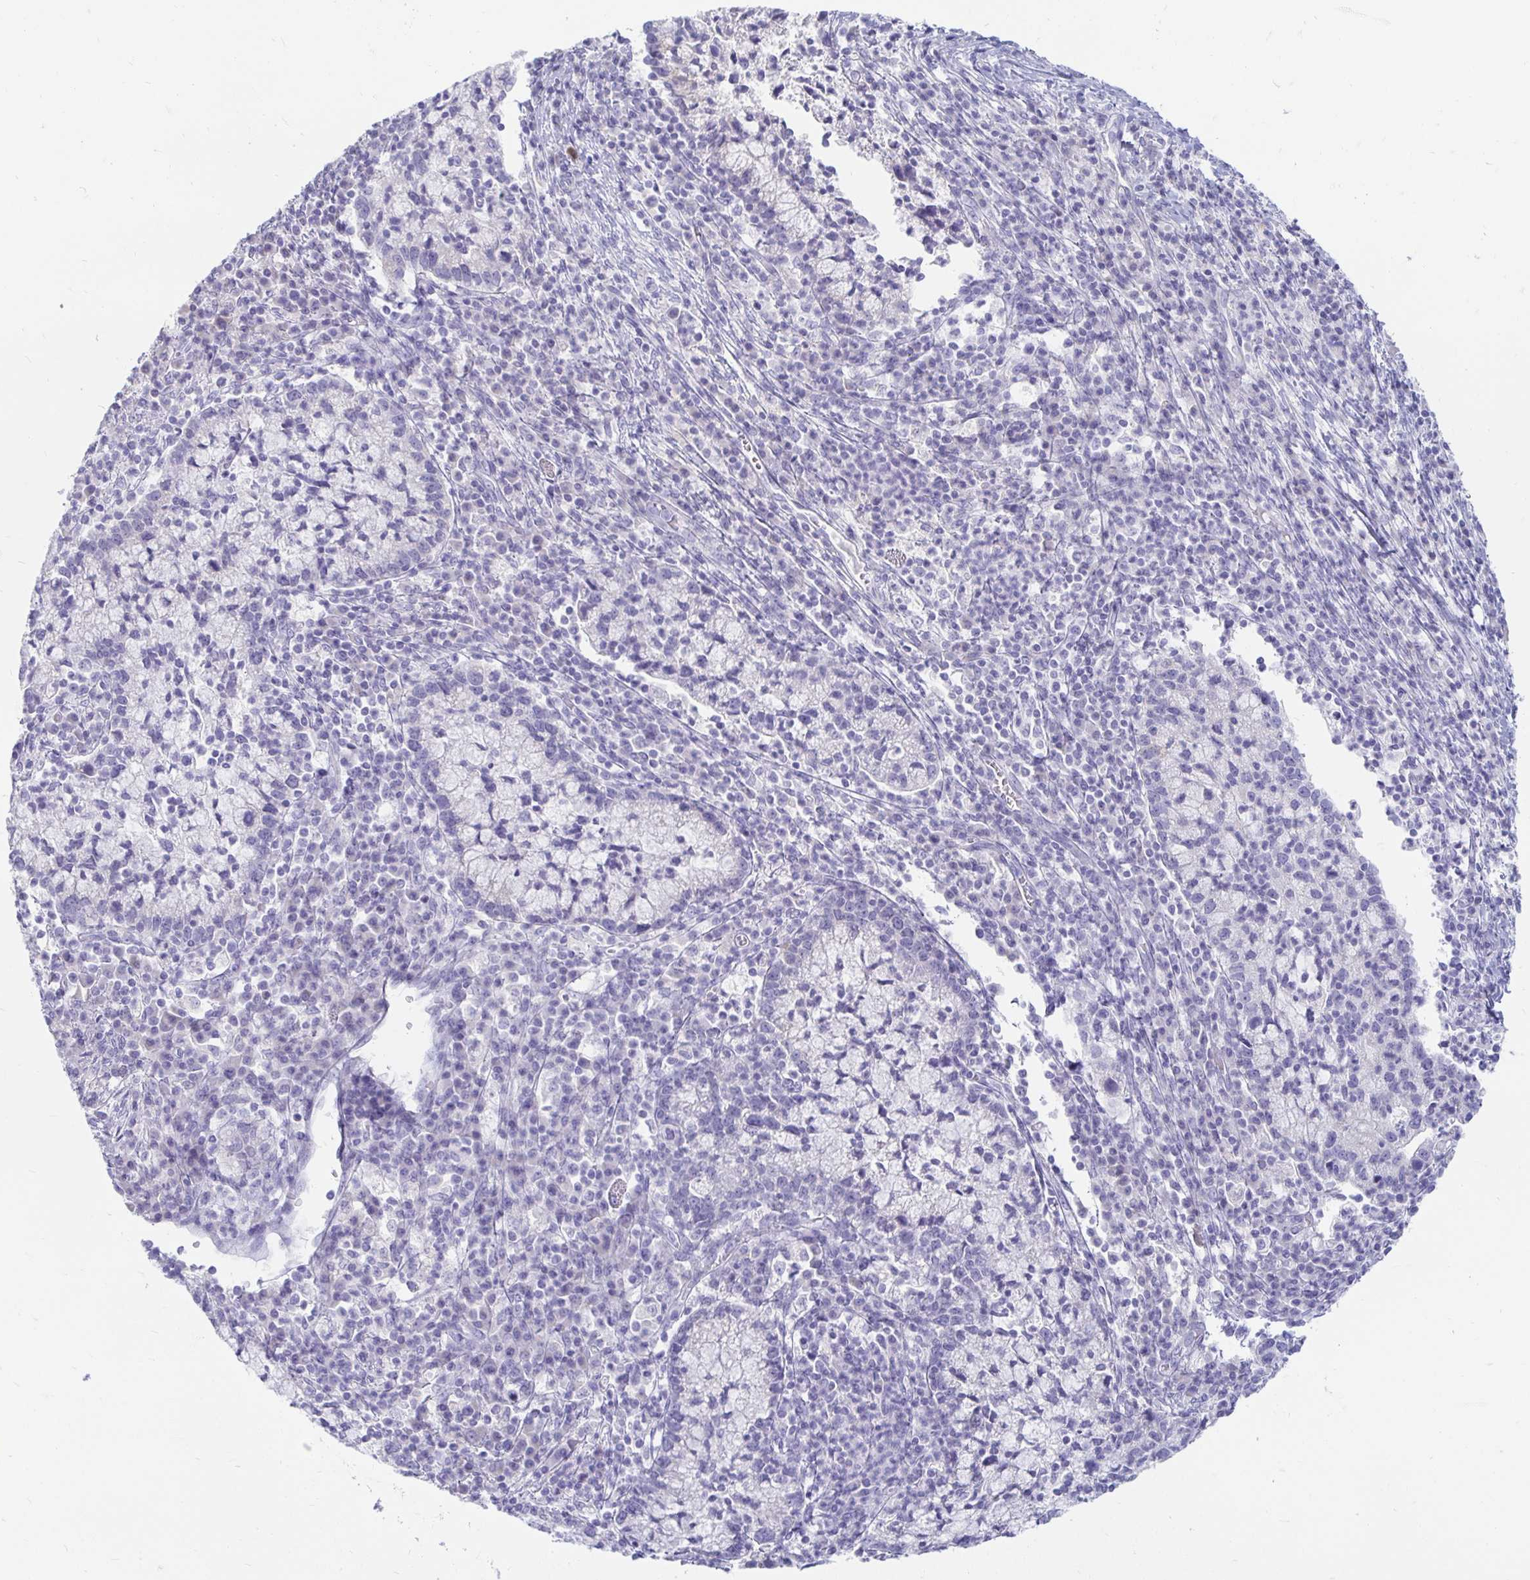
{"staining": {"intensity": "negative", "quantity": "none", "location": "none"}, "tissue": "cervical cancer", "cell_type": "Tumor cells", "image_type": "cancer", "snomed": [{"axis": "morphology", "description": "Normal tissue, NOS"}, {"axis": "morphology", "description": "Adenocarcinoma, NOS"}, {"axis": "topography", "description": "Cervix"}], "caption": "Micrograph shows no protein staining in tumor cells of adenocarcinoma (cervical) tissue.", "gene": "PEG10", "patient": {"sex": "female", "age": 44}}